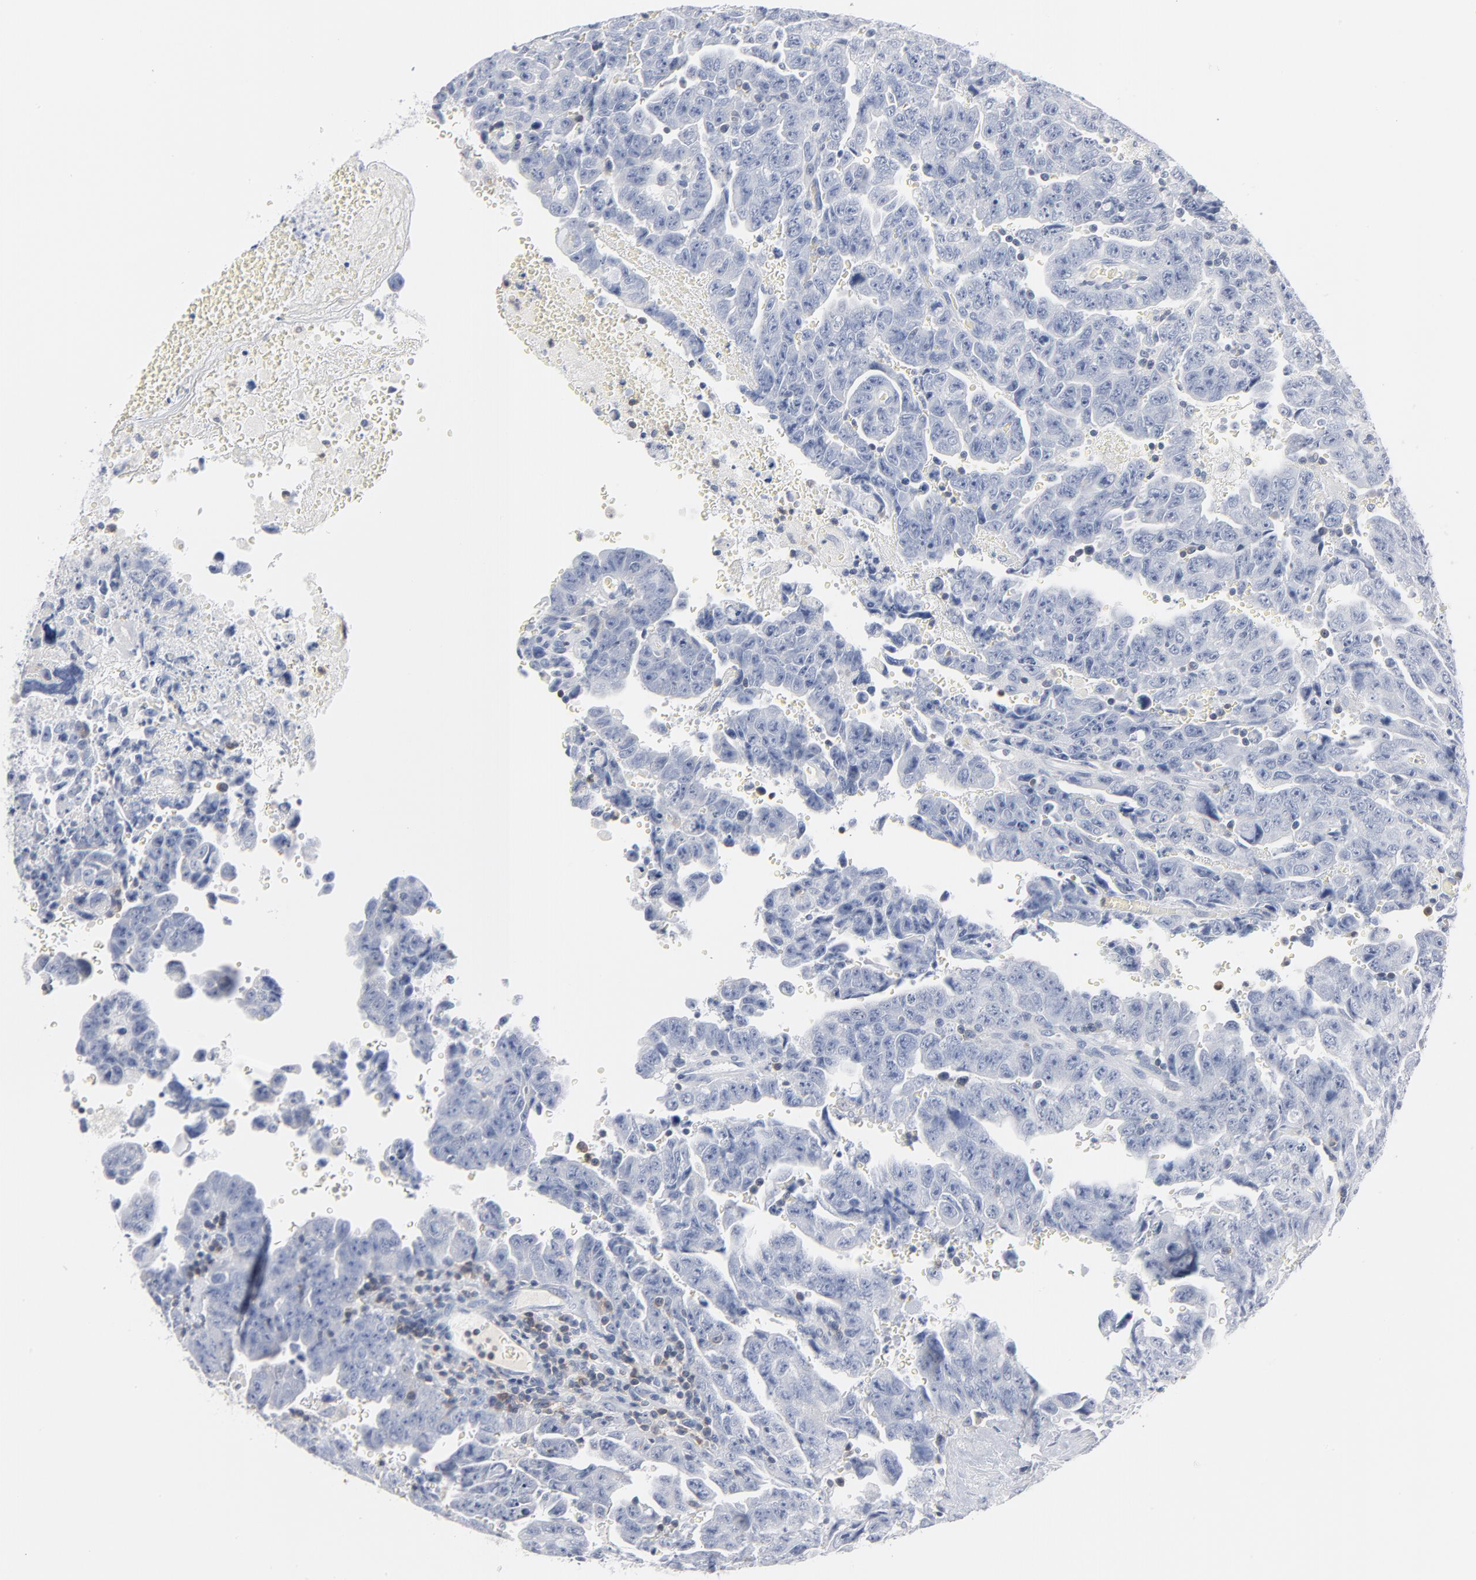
{"staining": {"intensity": "negative", "quantity": "none", "location": "none"}, "tissue": "testis cancer", "cell_type": "Tumor cells", "image_type": "cancer", "snomed": [{"axis": "morphology", "description": "Carcinoma, Embryonal, NOS"}, {"axis": "topography", "description": "Testis"}], "caption": "Immunohistochemistry micrograph of neoplastic tissue: human testis cancer (embryonal carcinoma) stained with DAB demonstrates no significant protein positivity in tumor cells. (Brightfield microscopy of DAB IHC at high magnification).", "gene": "PTK2B", "patient": {"sex": "male", "age": 28}}